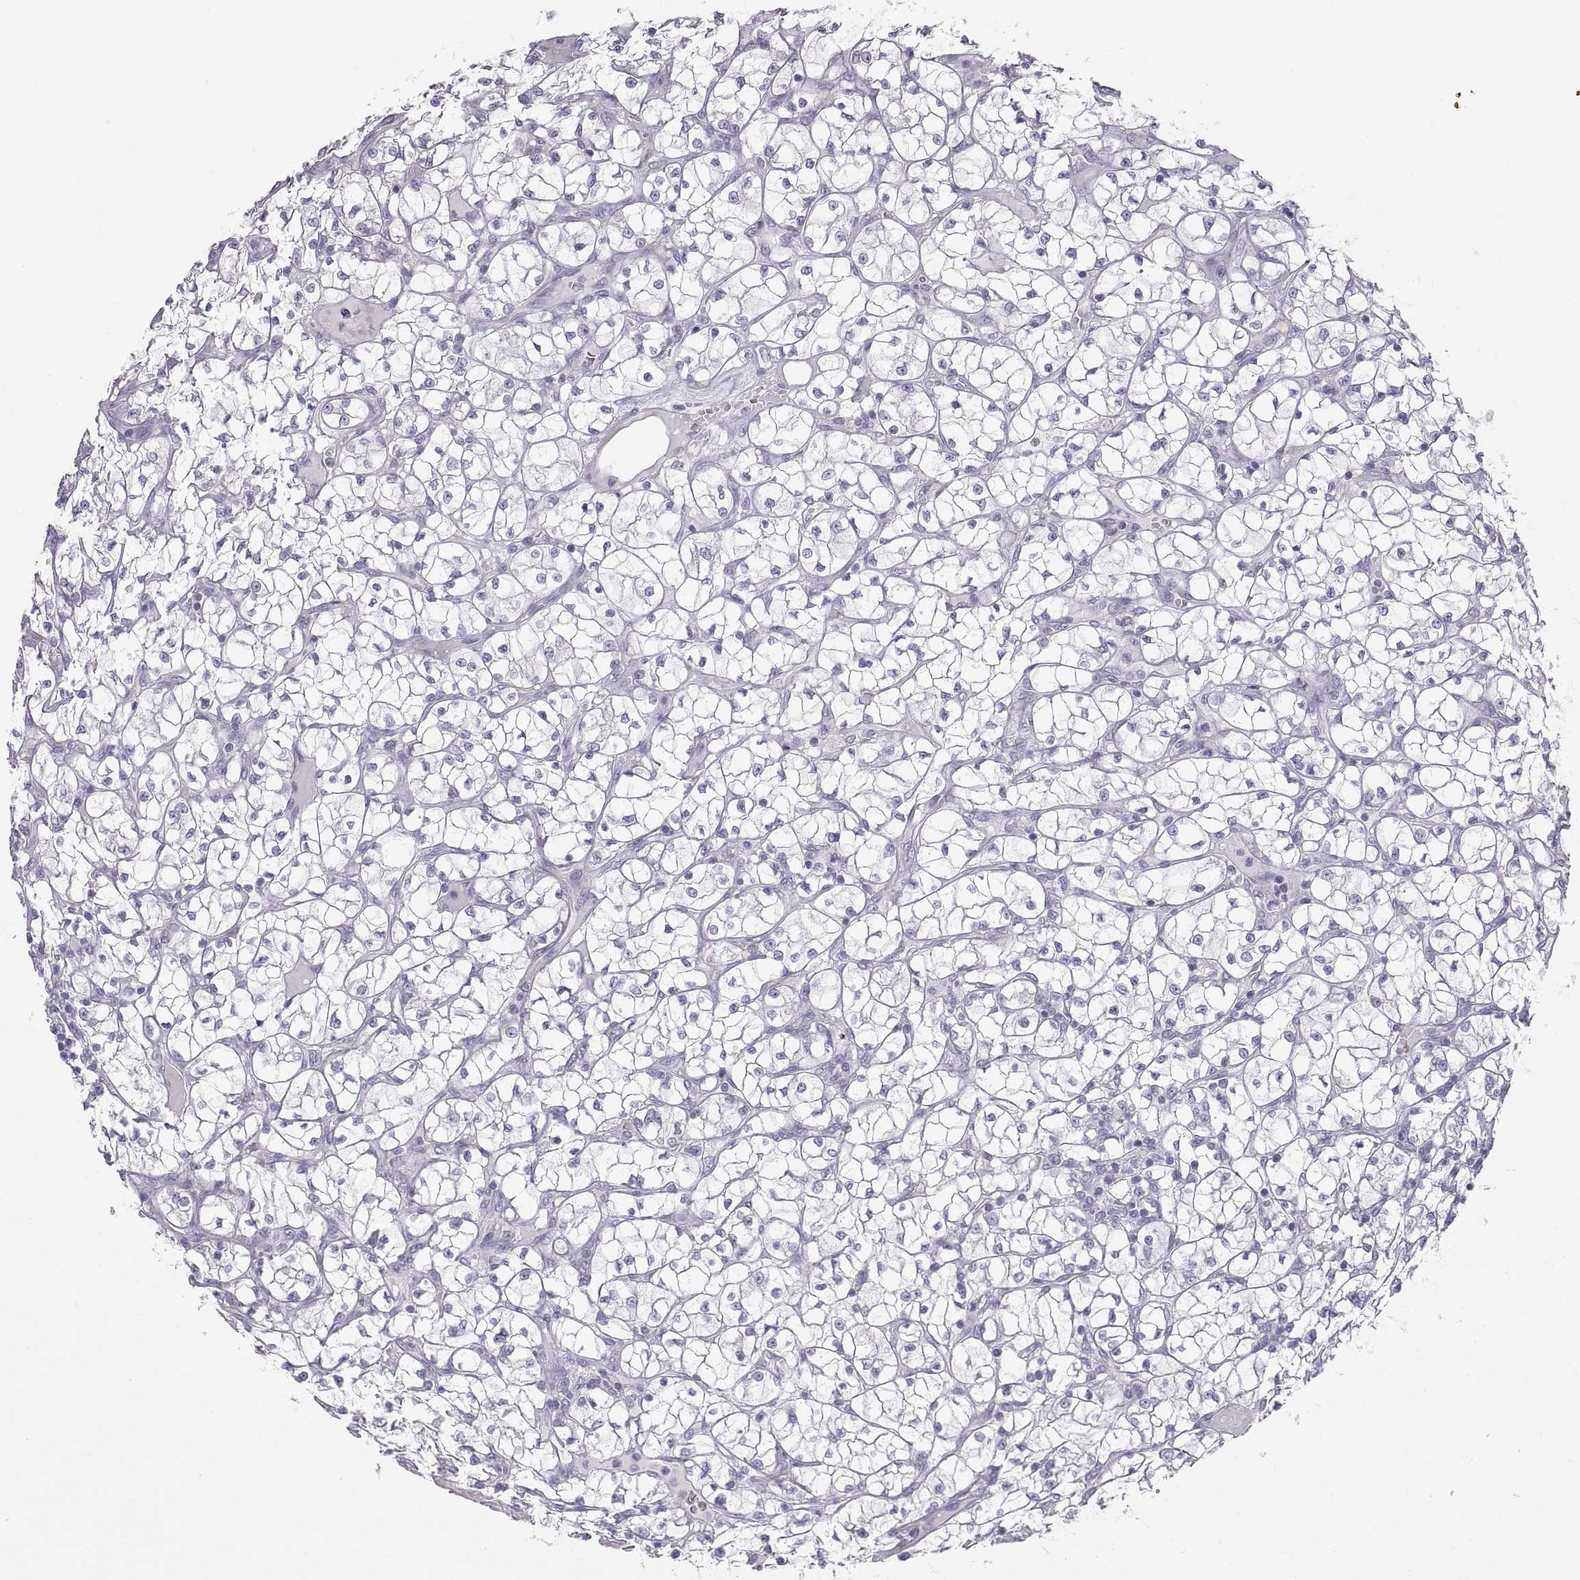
{"staining": {"intensity": "negative", "quantity": "none", "location": "none"}, "tissue": "renal cancer", "cell_type": "Tumor cells", "image_type": "cancer", "snomed": [{"axis": "morphology", "description": "Adenocarcinoma, NOS"}, {"axis": "topography", "description": "Kidney"}], "caption": "A histopathology image of renal adenocarcinoma stained for a protein exhibits no brown staining in tumor cells.", "gene": "SEMG1", "patient": {"sex": "female", "age": 64}}